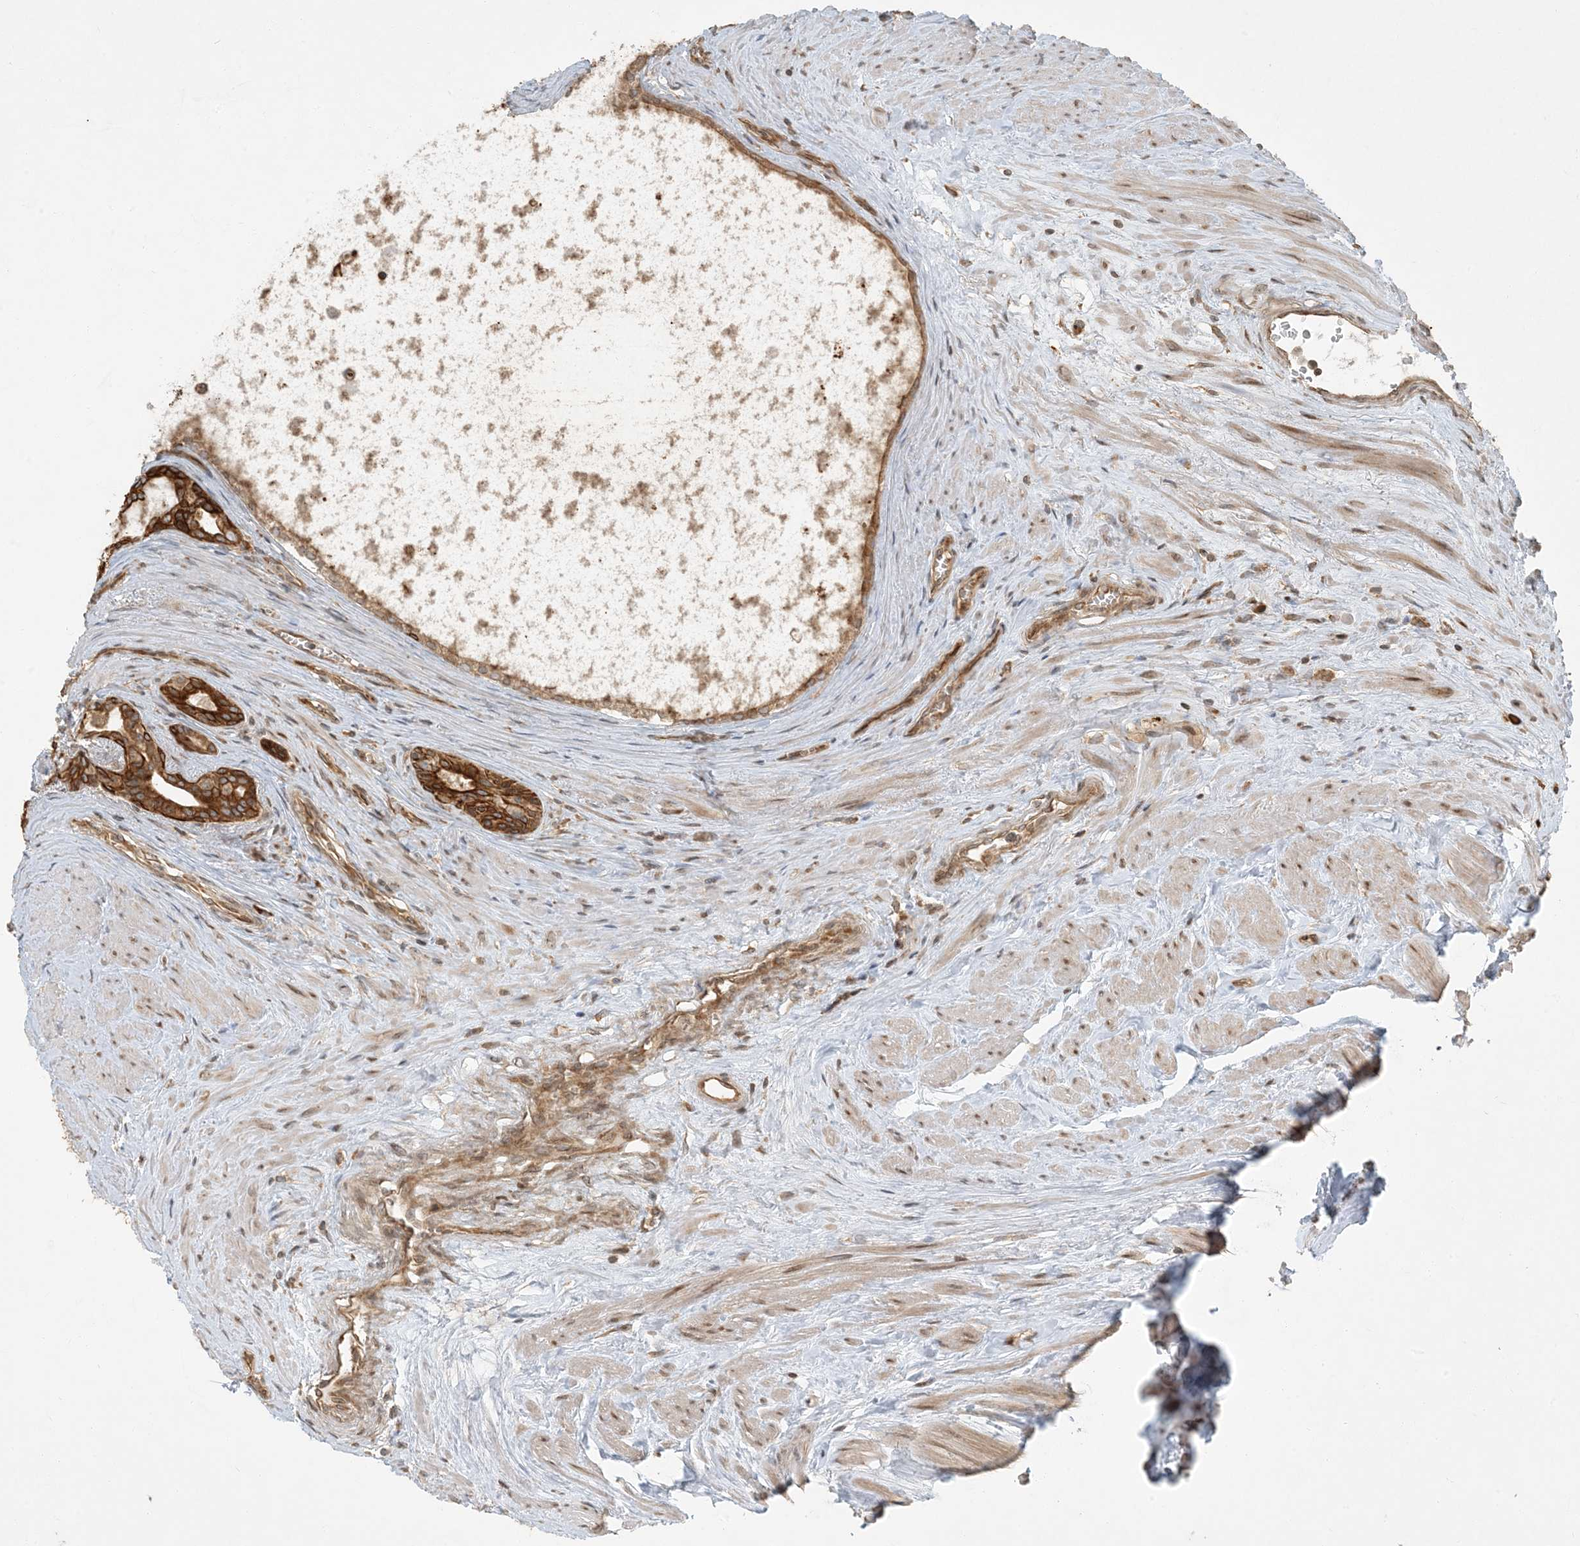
{"staining": {"intensity": "strong", "quantity": ">75%", "location": "cytoplasmic/membranous"}, "tissue": "prostate cancer", "cell_type": "Tumor cells", "image_type": "cancer", "snomed": [{"axis": "morphology", "description": "Adenocarcinoma, High grade"}, {"axis": "topography", "description": "Prostate"}], "caption": "A high-resolution histopathology image shows immunohistochemistry staining of prostate cancer (high-grade adenocarcinoma), which demonstrates strong cytoplasmic/membranous expression in approximately >75% of tumor cells.", "gene": "COMMD8", "patient": {"sex": "male", "age": 68}}